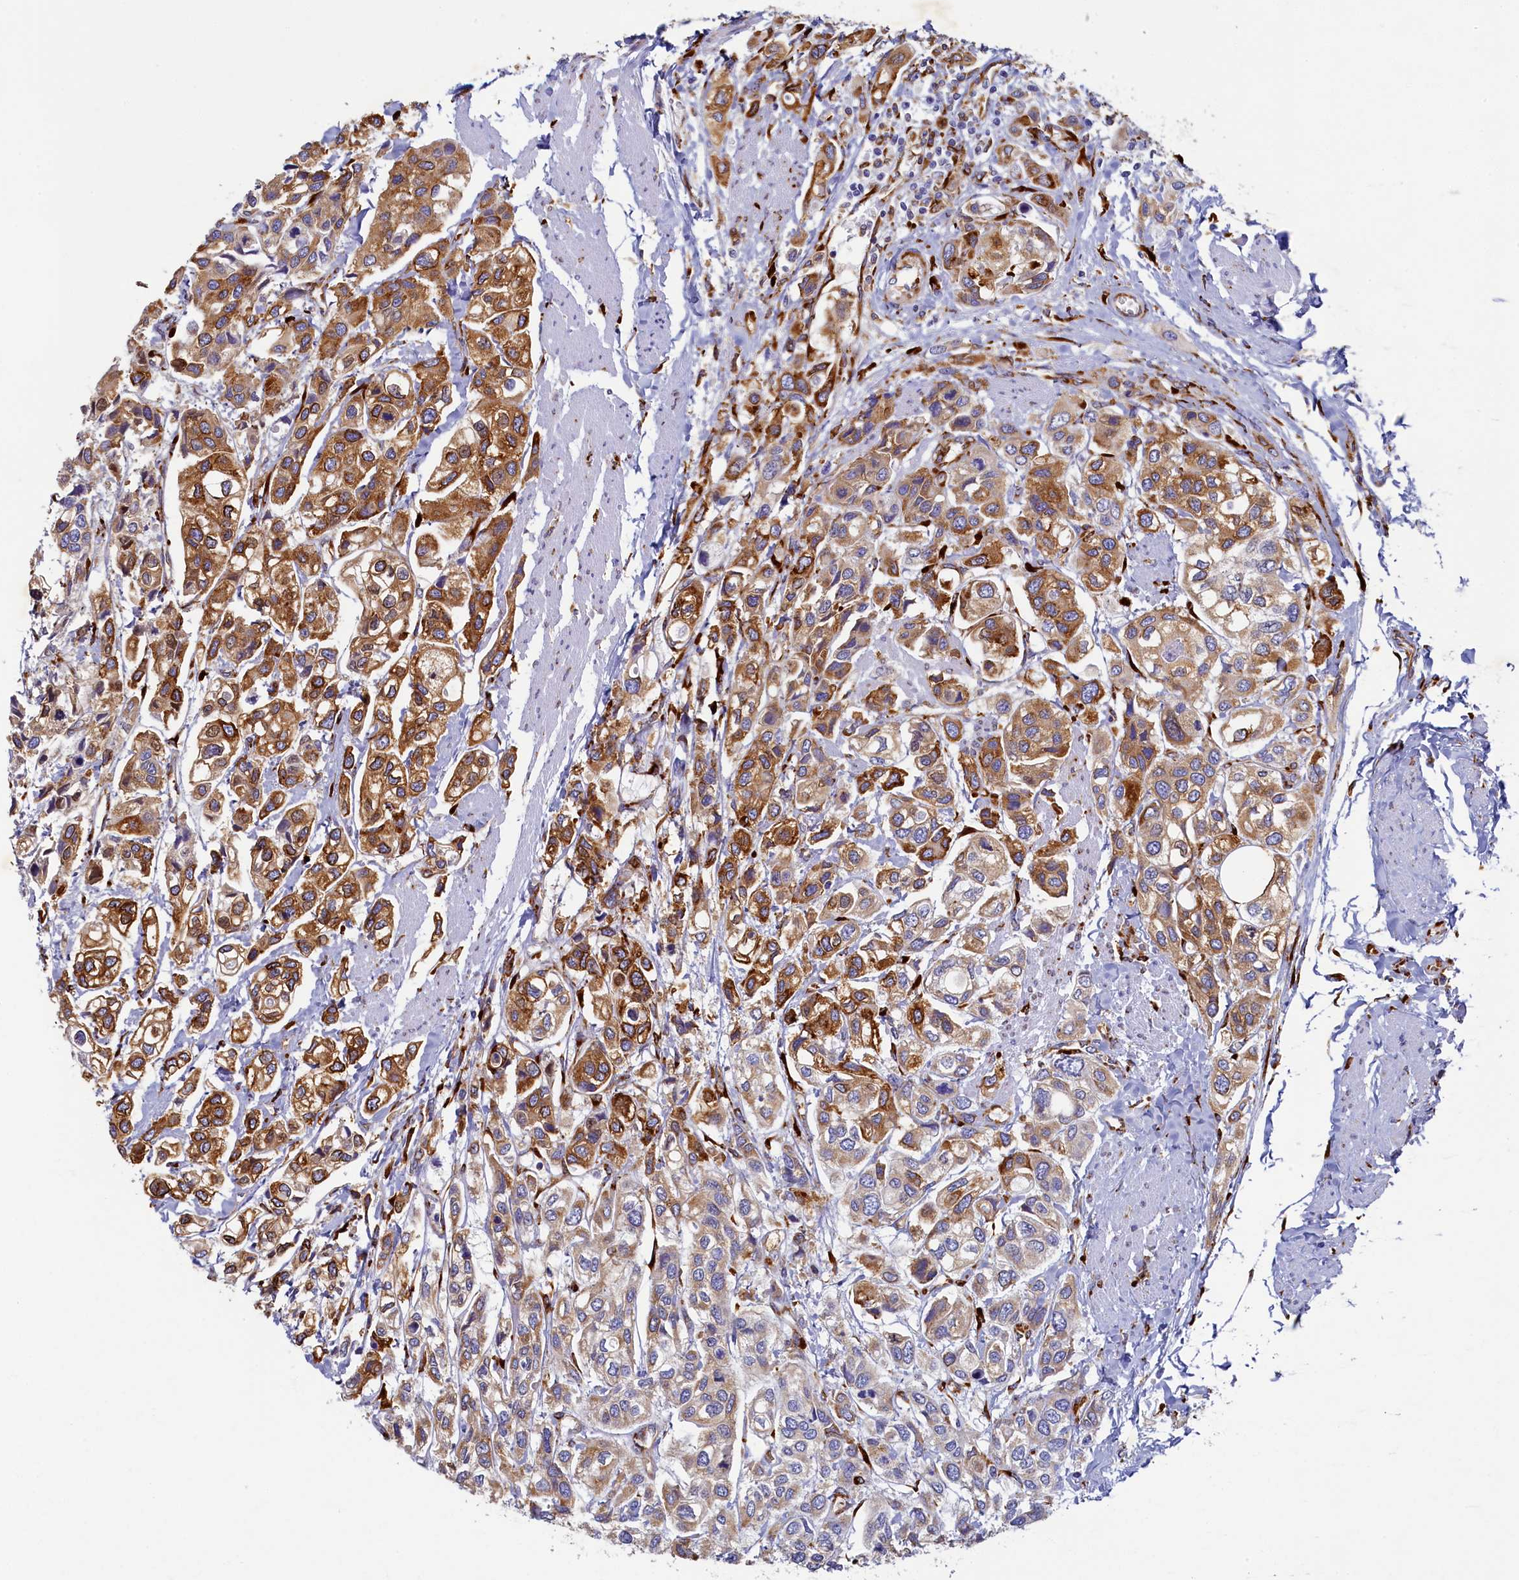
{"staining": {"intensity": "moderate", "quantity": ">75%", "location": "cytoplasmic/membranous"}, "tissue": "urothelial cancer", "cell_type": "Tumor cells", "image_type": "cancer", "snomed": [{"axis": "morphology", "description": "Urothelial carcinoma, High grade"}, {"axis": "topography", "description": "Urinary bladder"}], "caption": "The immunohistochemical stain highlights moderate cytoplasmic/membranous expression in tumor cells of urothelial cancer tissue.", "gene": "TMEM18", "patient": {"sex": "male", "age": 67}}